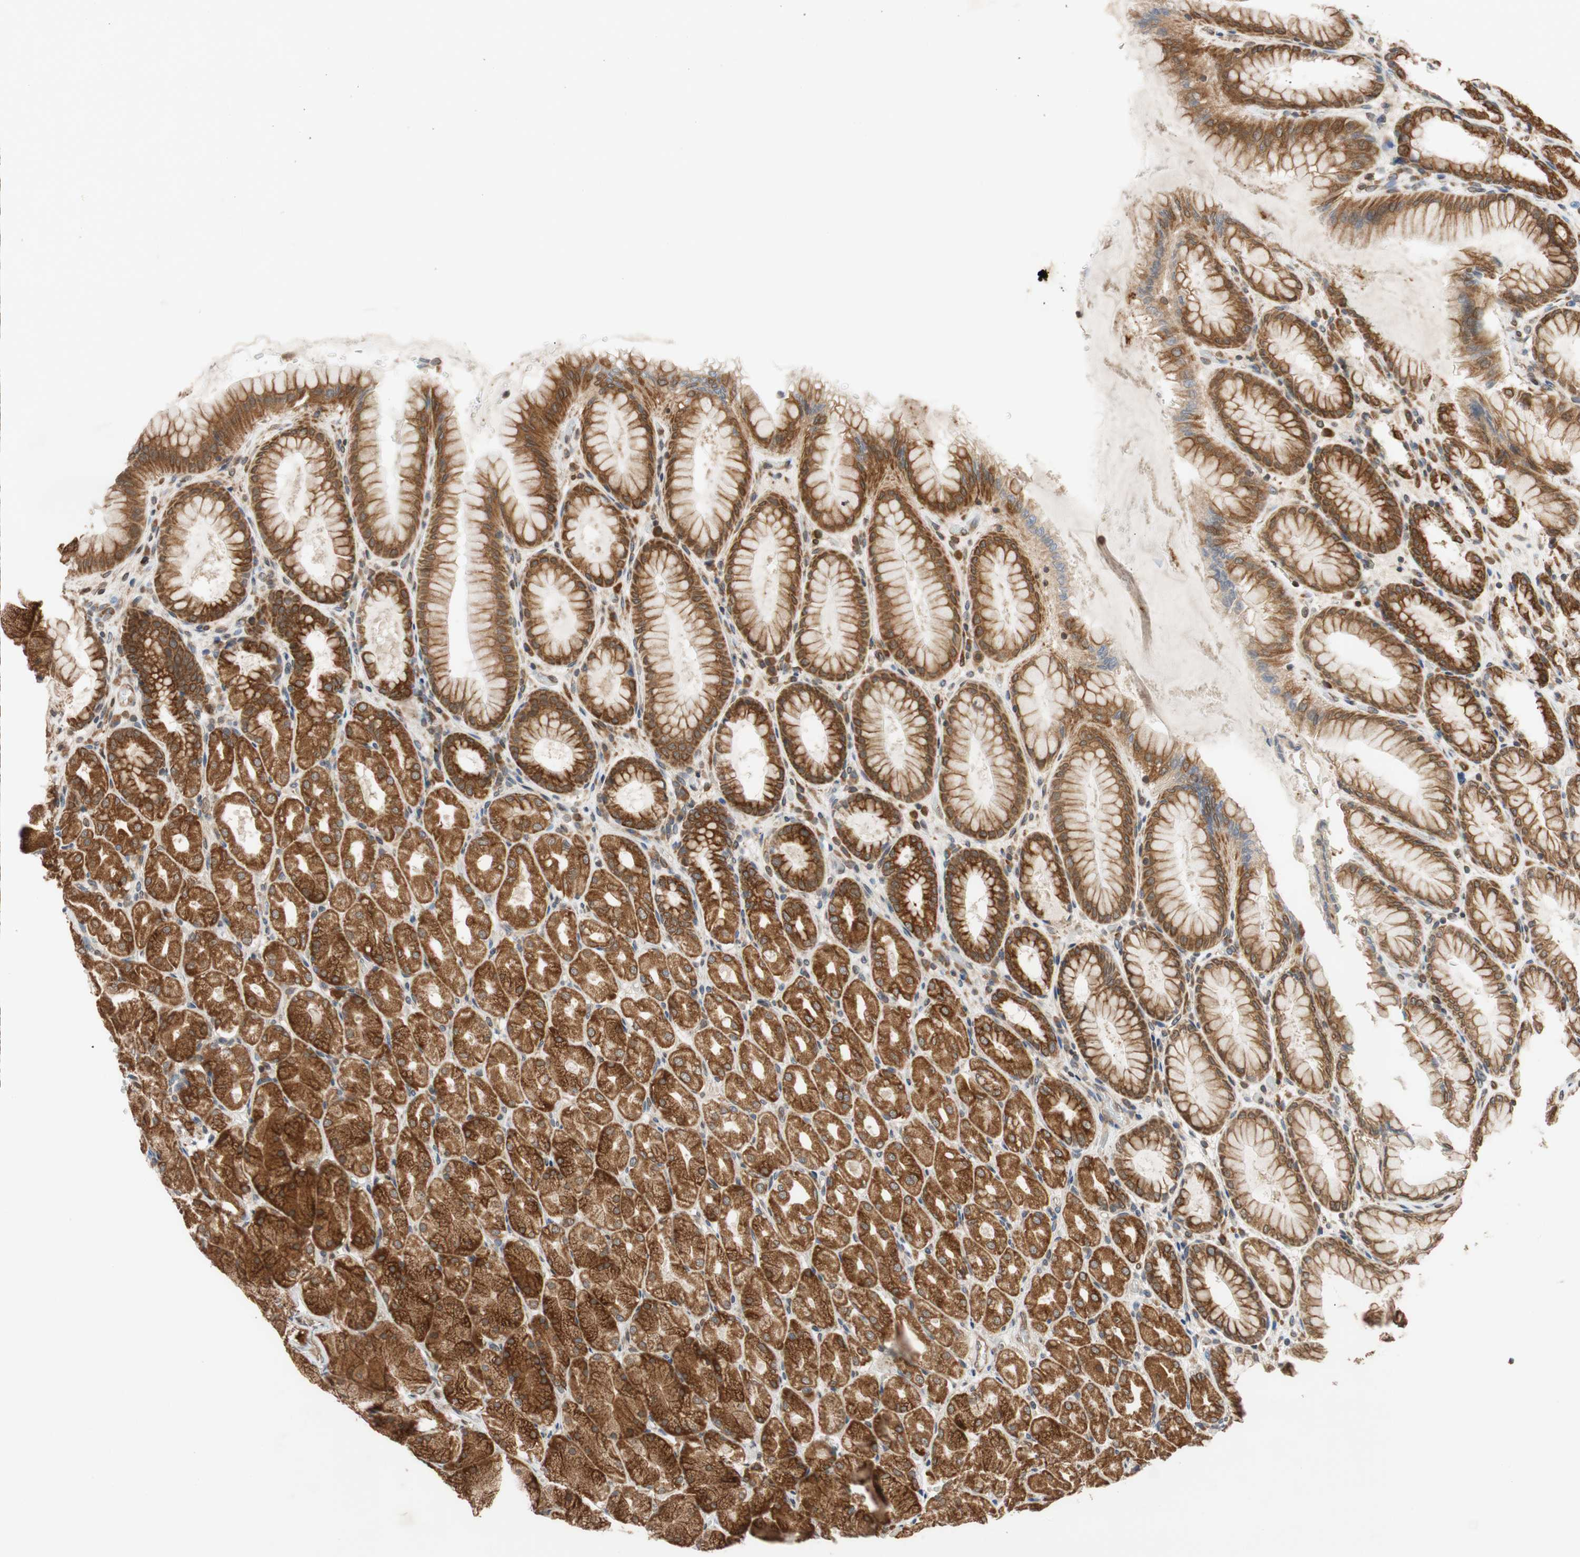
{"staining": {"intensity": "strong", "quantity": ">75%", "location": "cytoplasmic/membranous"}, "tissue": "stomach", "cell_type": "Glandular cells", "image_type": "normal", "snomed": [{"axis": "morphology", "description": "Normal tissue, NOS"}, {"axis": "topography", "description": "Stomach, upper"}], "caption": "This is a histology image of immunohistochemistry staining of benign stomach, which shows strong expression in the cytoplasmic/membranous of glandular cells.", "gene": "AUP1", "patient": {"sex": "female", "age": 56}}